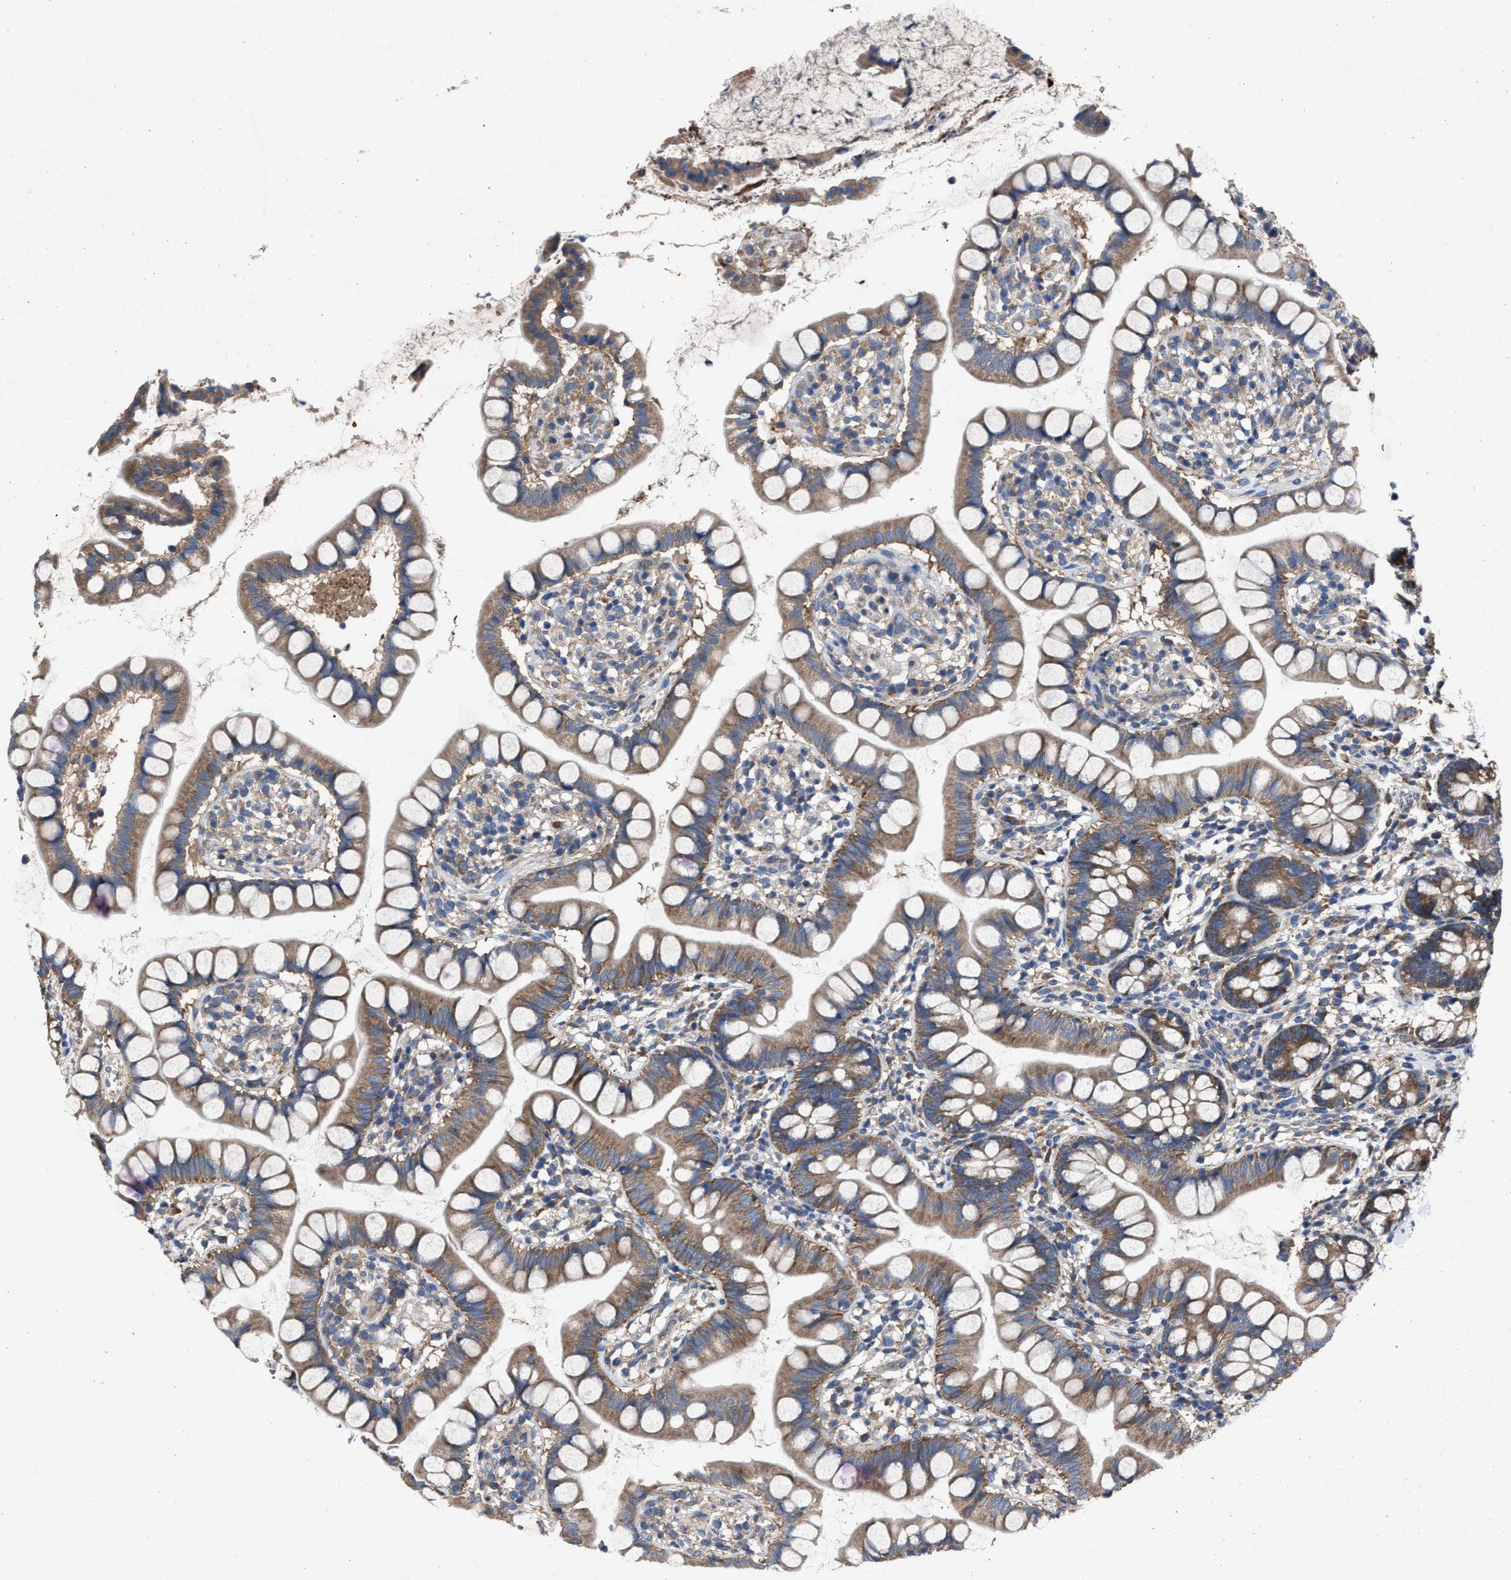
{"staining": {"intensity": "moderate", "quantity": "25%-75%", "location": "cytoplasmic/membranous"}, "tissue": "small intestine", "cell_type": "Glandular cells", "image_type": "normal", "snomed": [{"axis": "morphology", "description": "Normal tissue, NOS"}, {"axis": "topography", "description": "Small intestine"}], "caption": "High-power microscopy captured an immunohistochemistry micrograph of normal small intestine, revealing moderate cytoplasmic/membranous positivity in about 25%-75% of glandular cells.", "gene": "UPF1", "patient": {"sex": "female", "age": 84}}